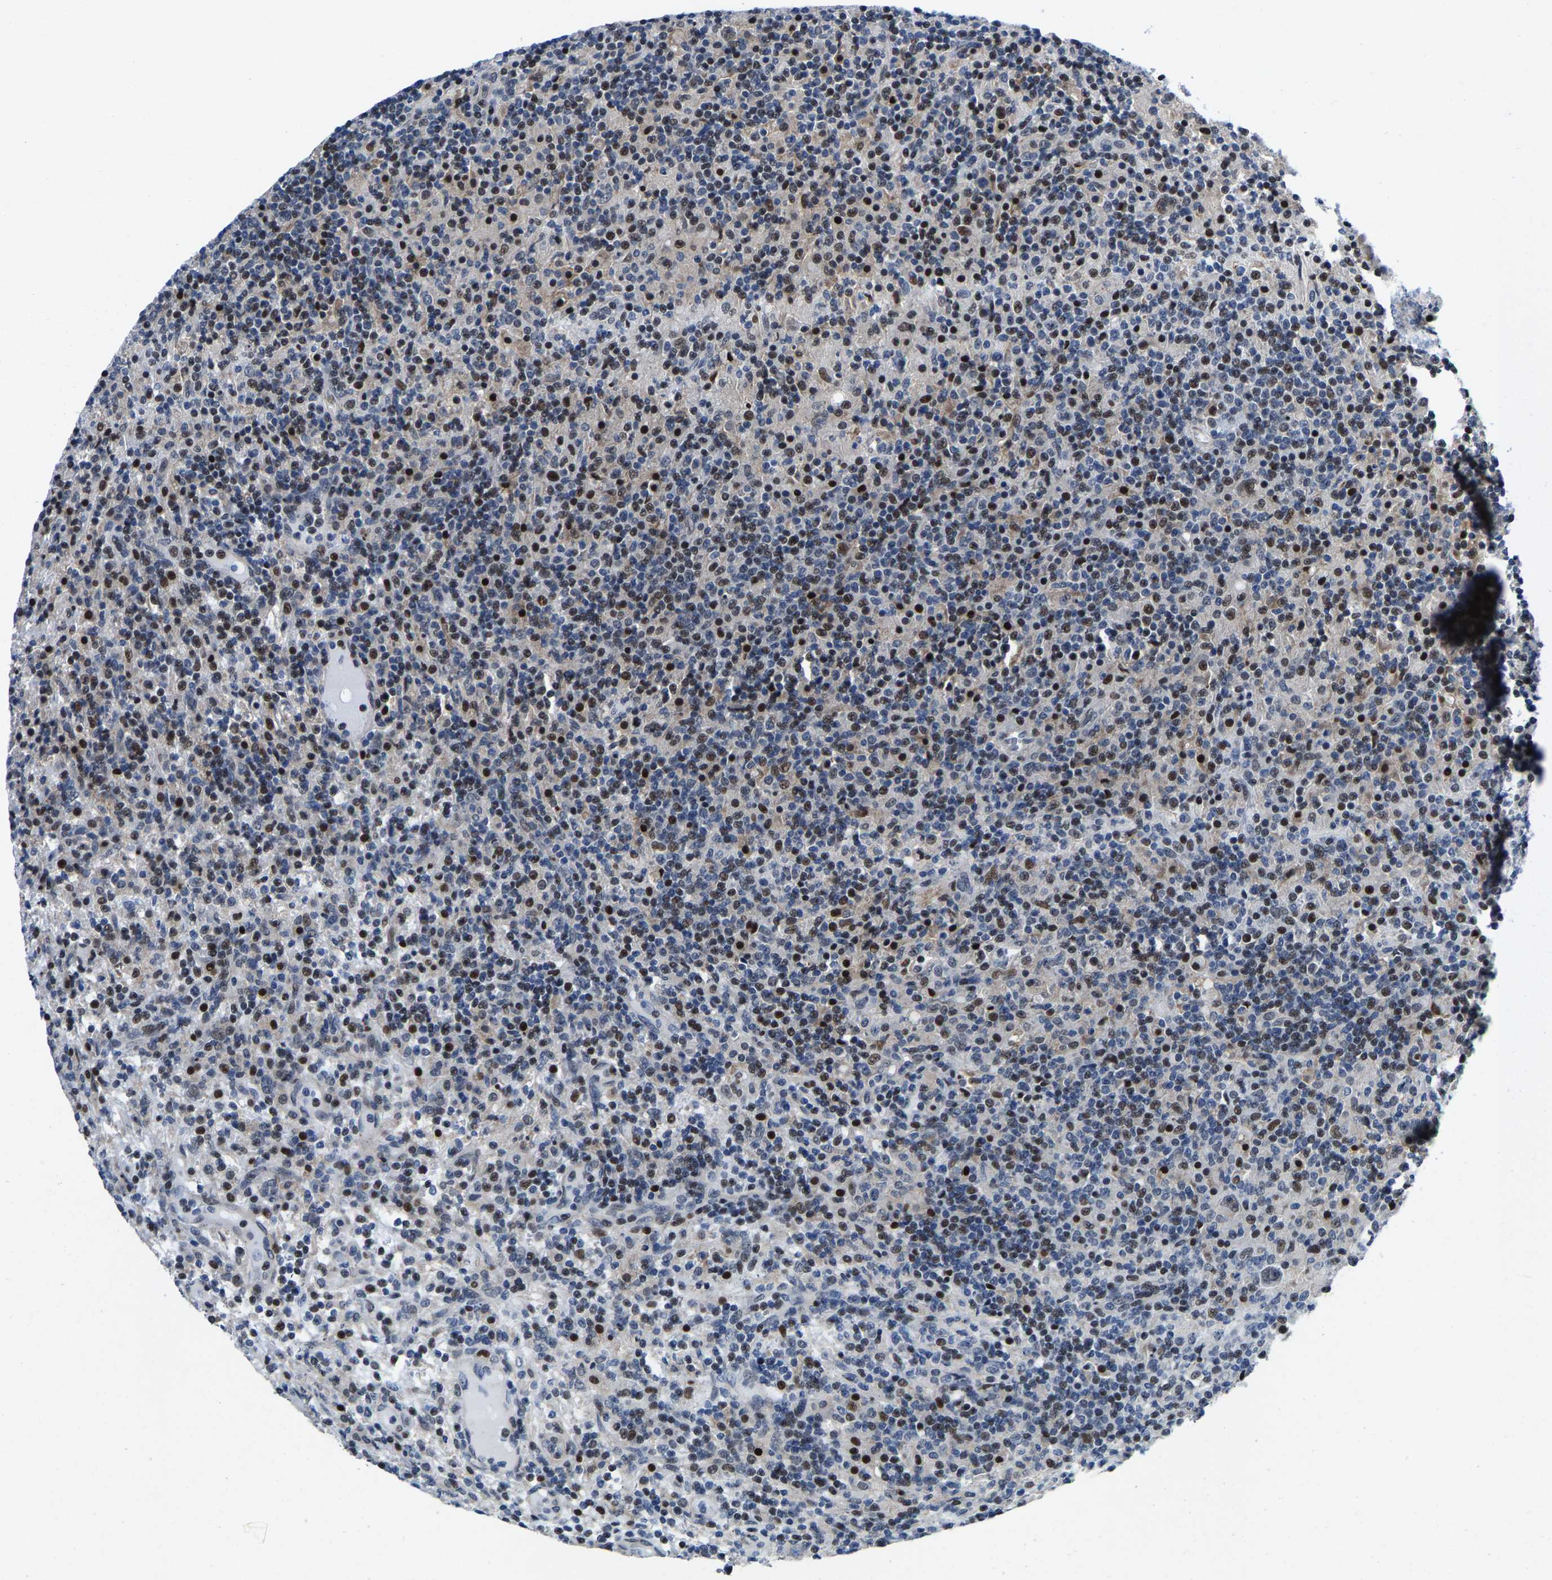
{"staining": {"intensity": "weak", "quantity": "25%-75%", "location": "nuclear"}, "tissue": "lymphoma", "cell_type": "Tumor cells", "image_type": "cancer", "snomed": [{"axis": "morphology", "description": "Hodgkin's disease, NOS"}, {"axis": "topography", "description": "Lymph node"}], "caption": "Immunohistochemical staining of lymphoma shows weak nuclear protein staining in about 25%-75% of tumor cells.", "gene": "GTPBP10", "patient": {"sex": "male", "age": 70}}